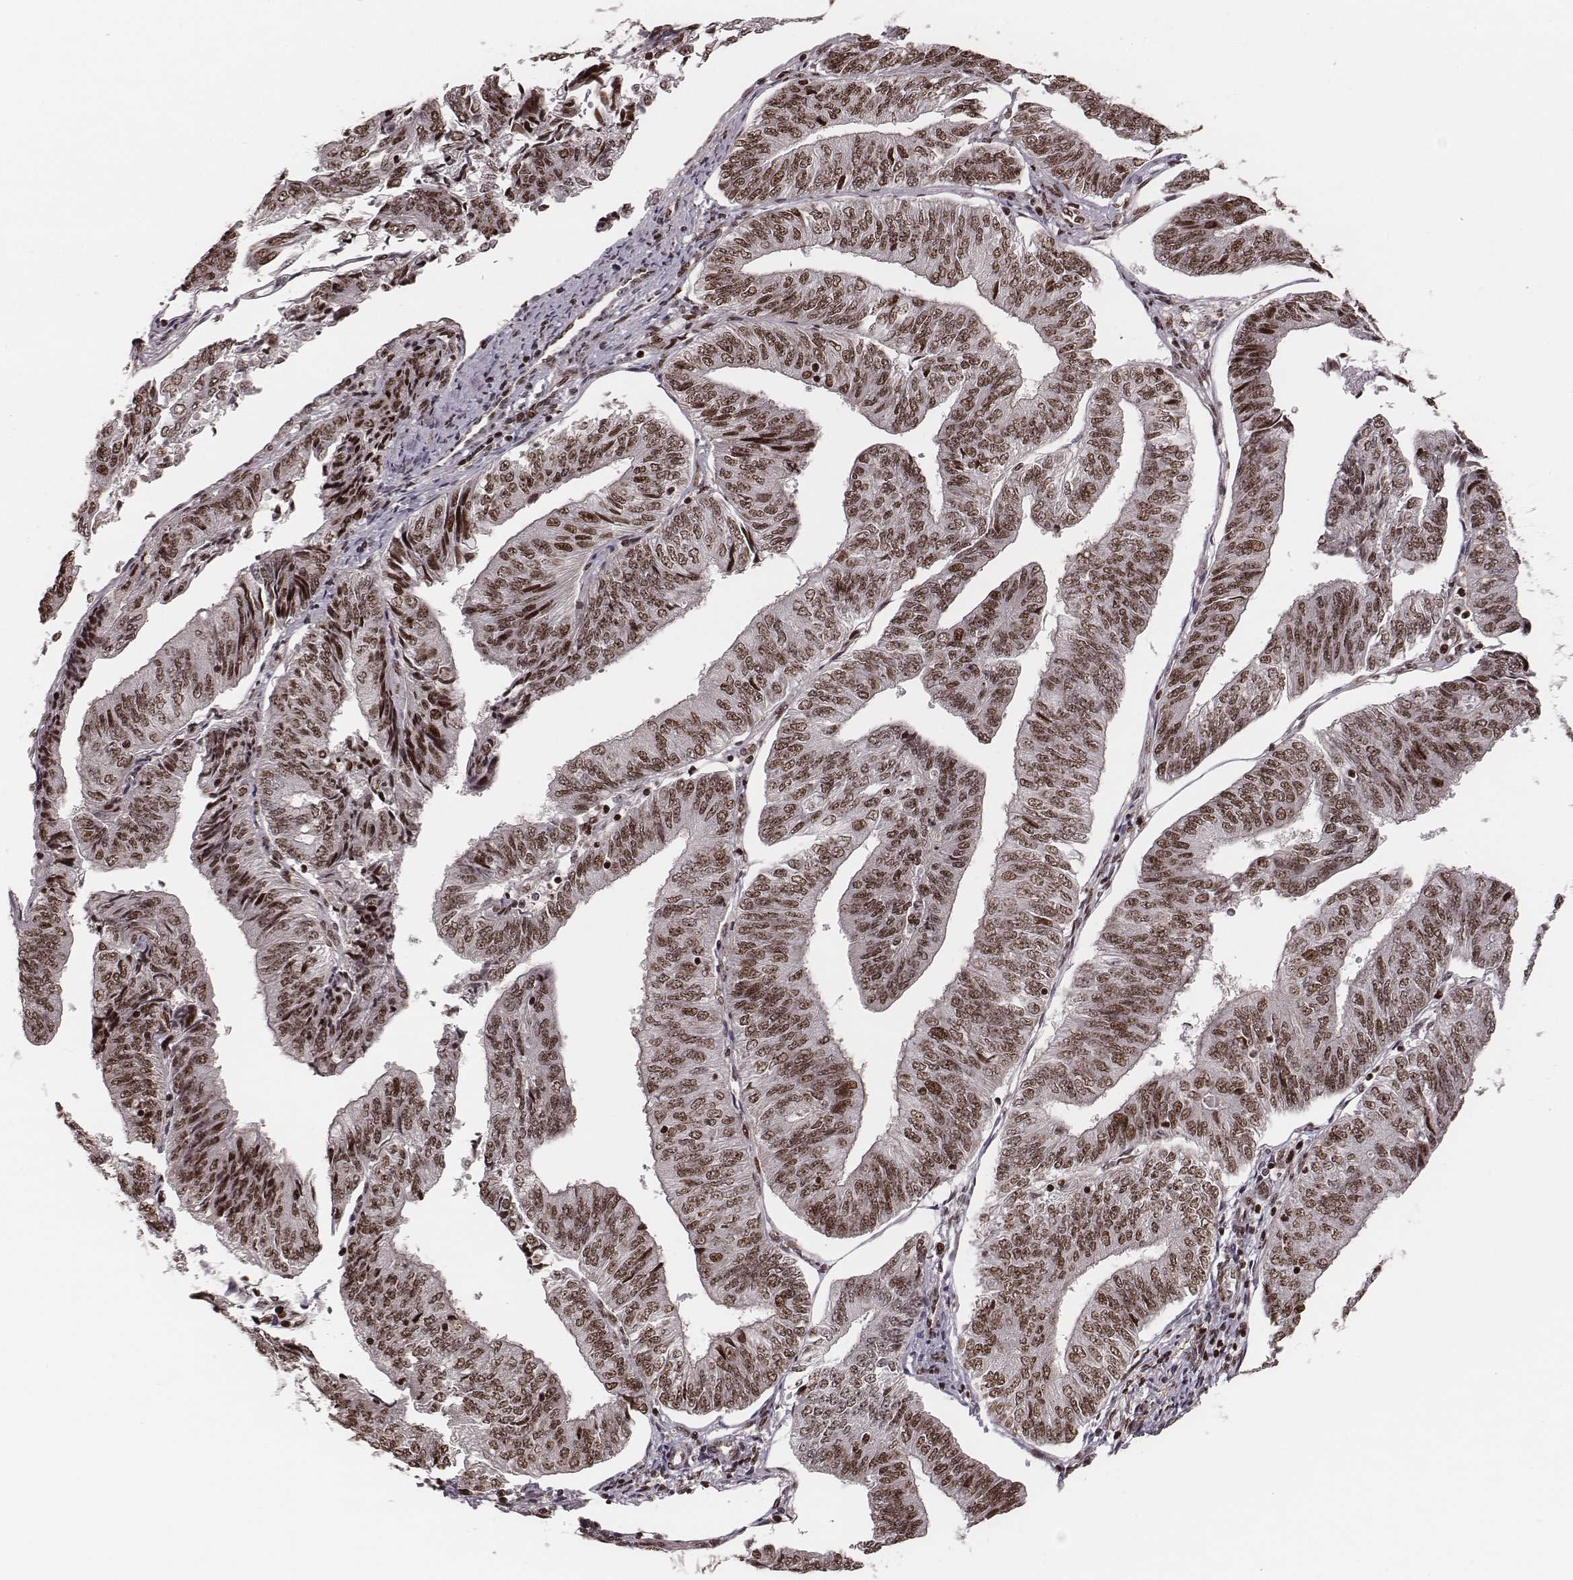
{"staining": {"intensity": "moderate", "quantity": "25%-75%", "location": "nuclear"}, "tissue": "endometrial cancer", "cell_type": "Tumor cells", "image_type": "cancer", "snomed": [{"axis": "morphology", "description": "Adenocarcinoma, NOS"}, {"axis": "topography", "description": "Endometrium"}], "caption": "Human endometrial cancer stained with a protein marker displays moderate staining in tumor cells.", "gene": "VRK3", "patient": {"sex": "female", "age": 58}}